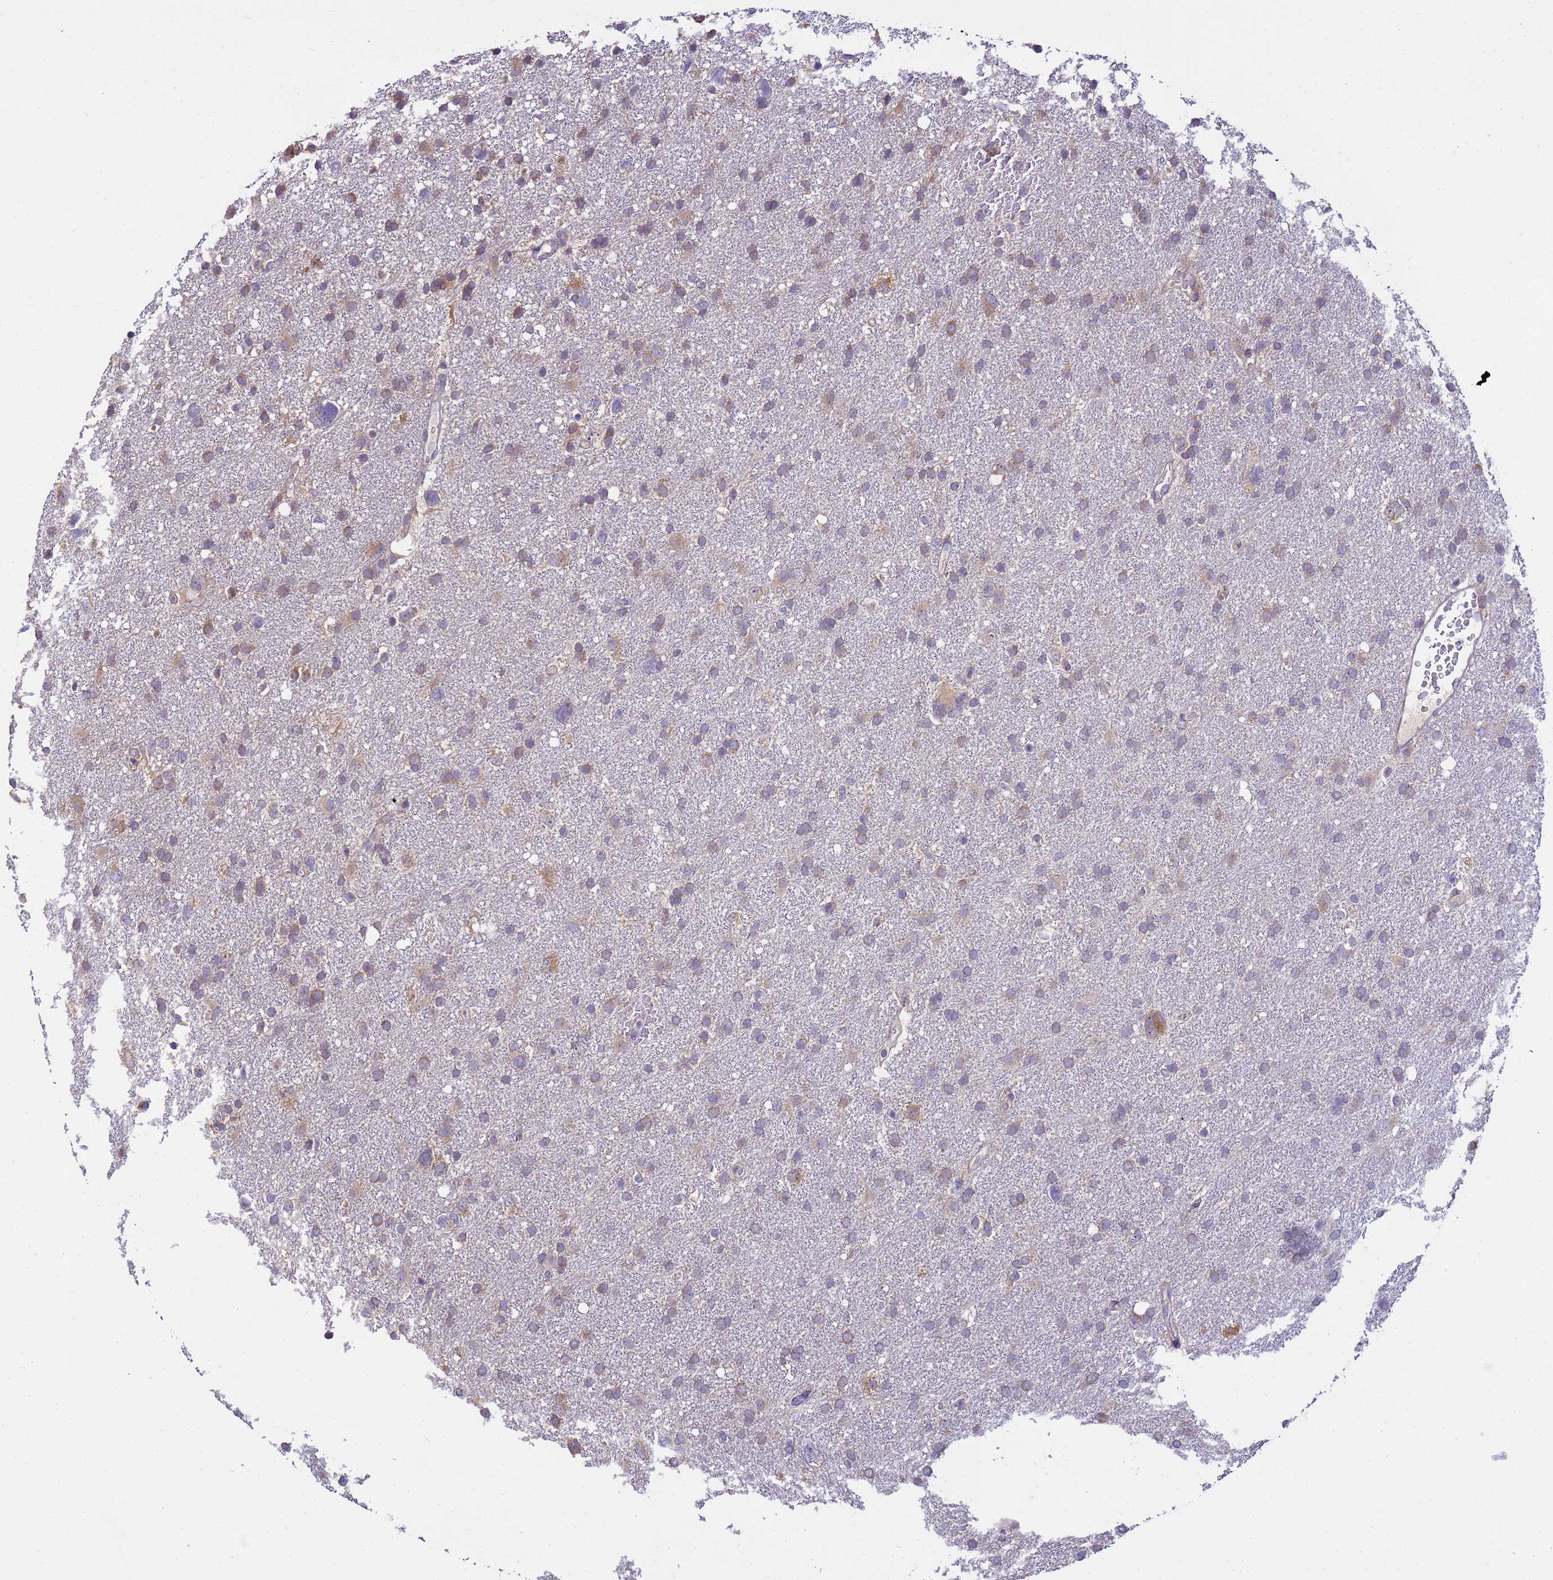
{"staining": {"intensity": "moderate", "quantity": "<25%", "location": "cytoplasmic/membranous"}, "tissue": "glioma", "cell_type": "Tumor cells", "image_type": "cancer", "snomed": [{"axis": "morphology", "description": "Glioma, malignant, High grade"}, {"axis": "topography", "description": "Brain"}], "caption": "DAB (3,3'-diaminobenzidine) immunohistochemical staining of glioma shows moderate cytoplasmic/membranous protein expression in approximately <25% of tumor cells.", "gene": "THAP5", "patient": {"sex": "male", "age": 61}}